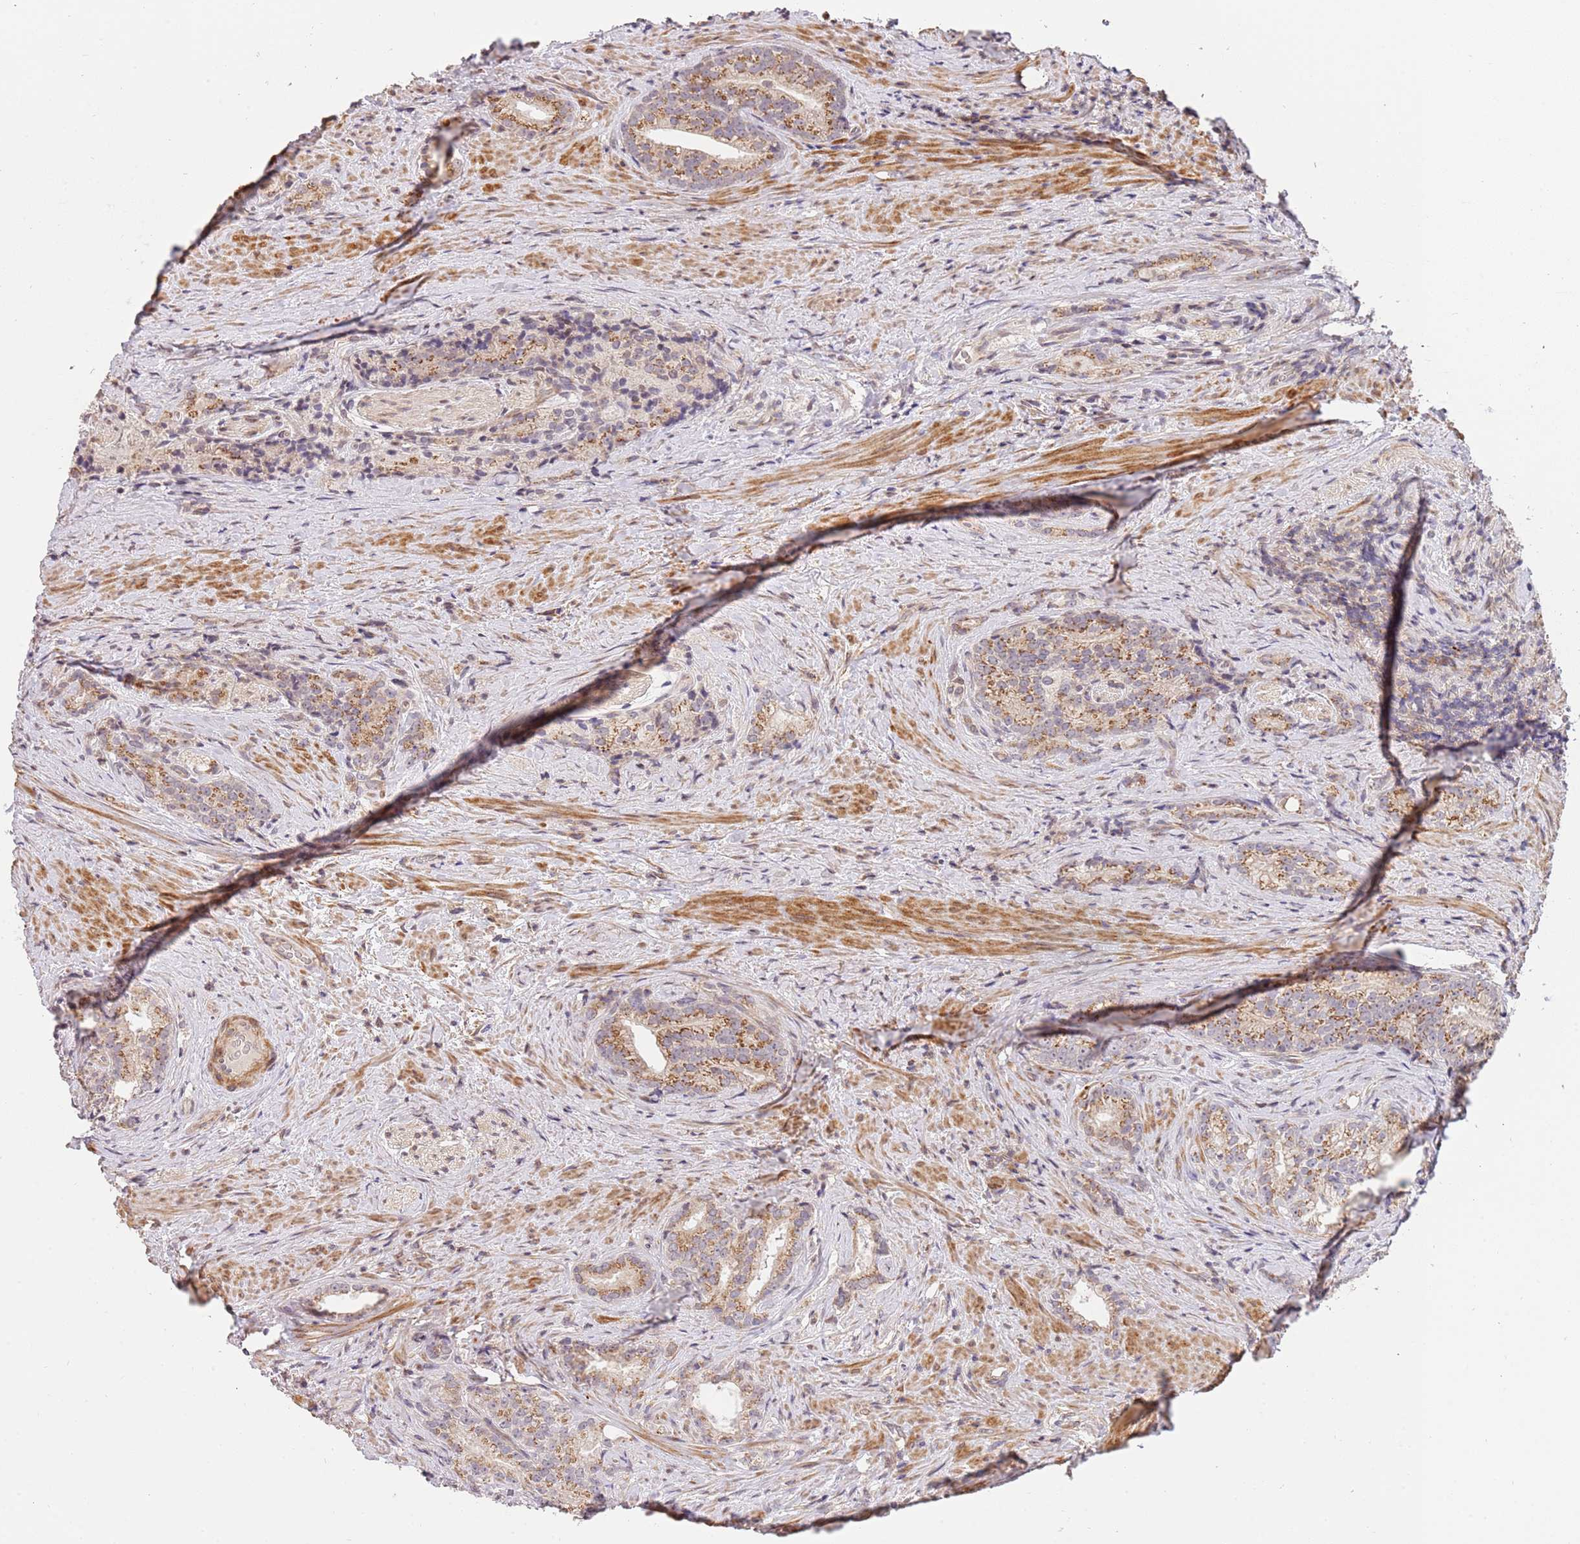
{"staining": {"intensity": "moderate", "quantity": "25%-75%", "location": "cytoplasmic/membranous"}, "tissue": "prostate cancer", "cell_type": "Tumor cells", "image_type": "cancer", "snomed": [{"axis": "morphology", "description": "Adenocarcinoma, Low grade"}, {"axis": "topography", "description": "Prostate"}], "caption": "Brown immunohistochemical staining in human prostate low-grade adenocarcinoma shows moderate cytoplasmic/membranous staining in approximately 25%-75% of tumor cells.", "gene": "SLC16A4", "patient": {"sex": "male", "age": 71}}